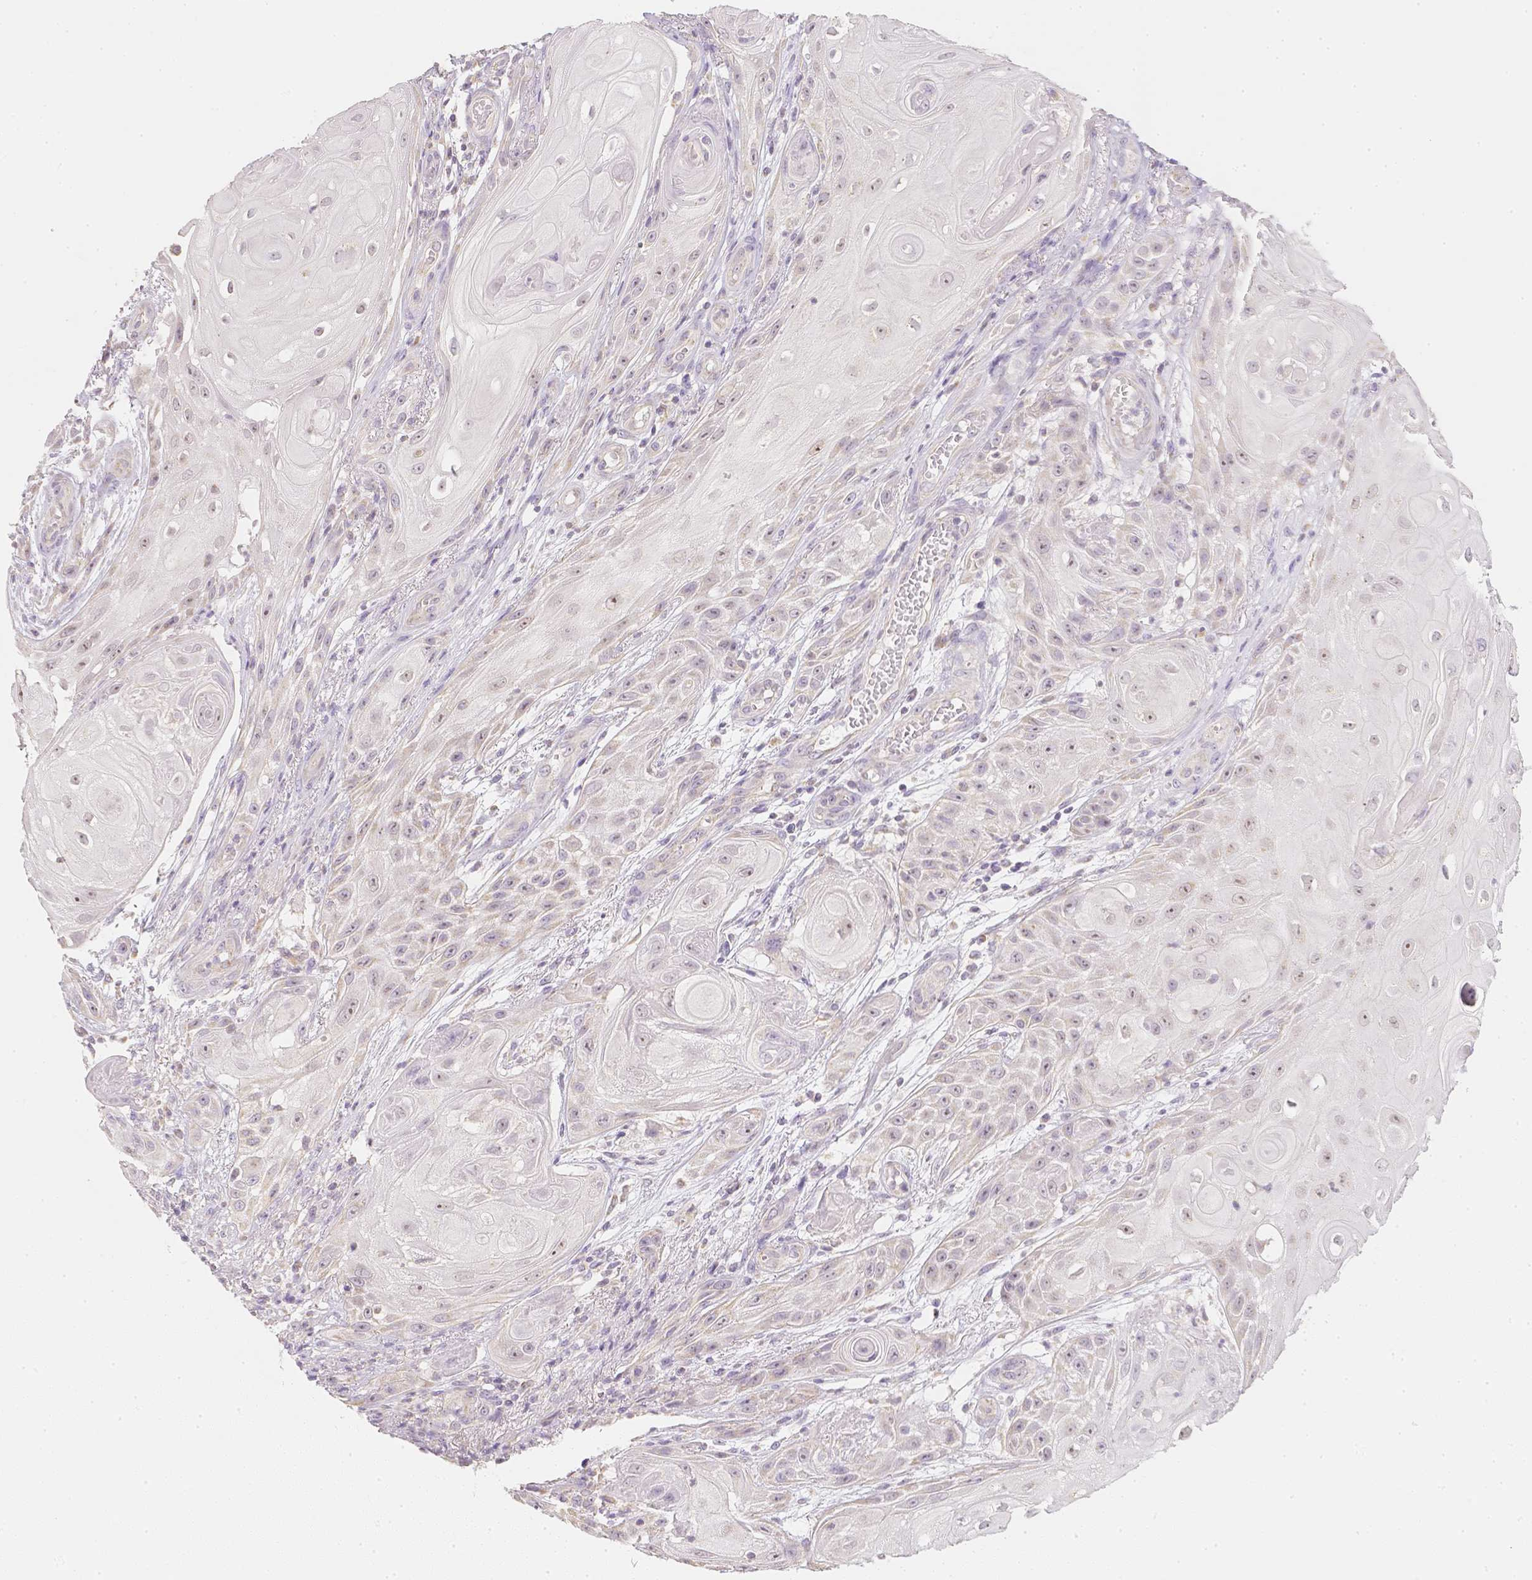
{"staining": {"intensity": "weak", "quantity": ">75%", "location": "nuclear"}, "tissue": "skin cancer", "cell_type": "Tumor cells", "image_type": "cancer", "snomed": [{"axis": "morphology", "description": "Squamous cell carcinoma, NOS"}, {"axis": "topography", "description": "Skin"}], "caption": "IHC histopathology image of skin cancer stained for a protein (brown), which demonstrates low levels of weak nuclear positivity in approximately >75% of tumor cells.", "gene": "NVL", "patient": {"sex": "male", "age": 62}}